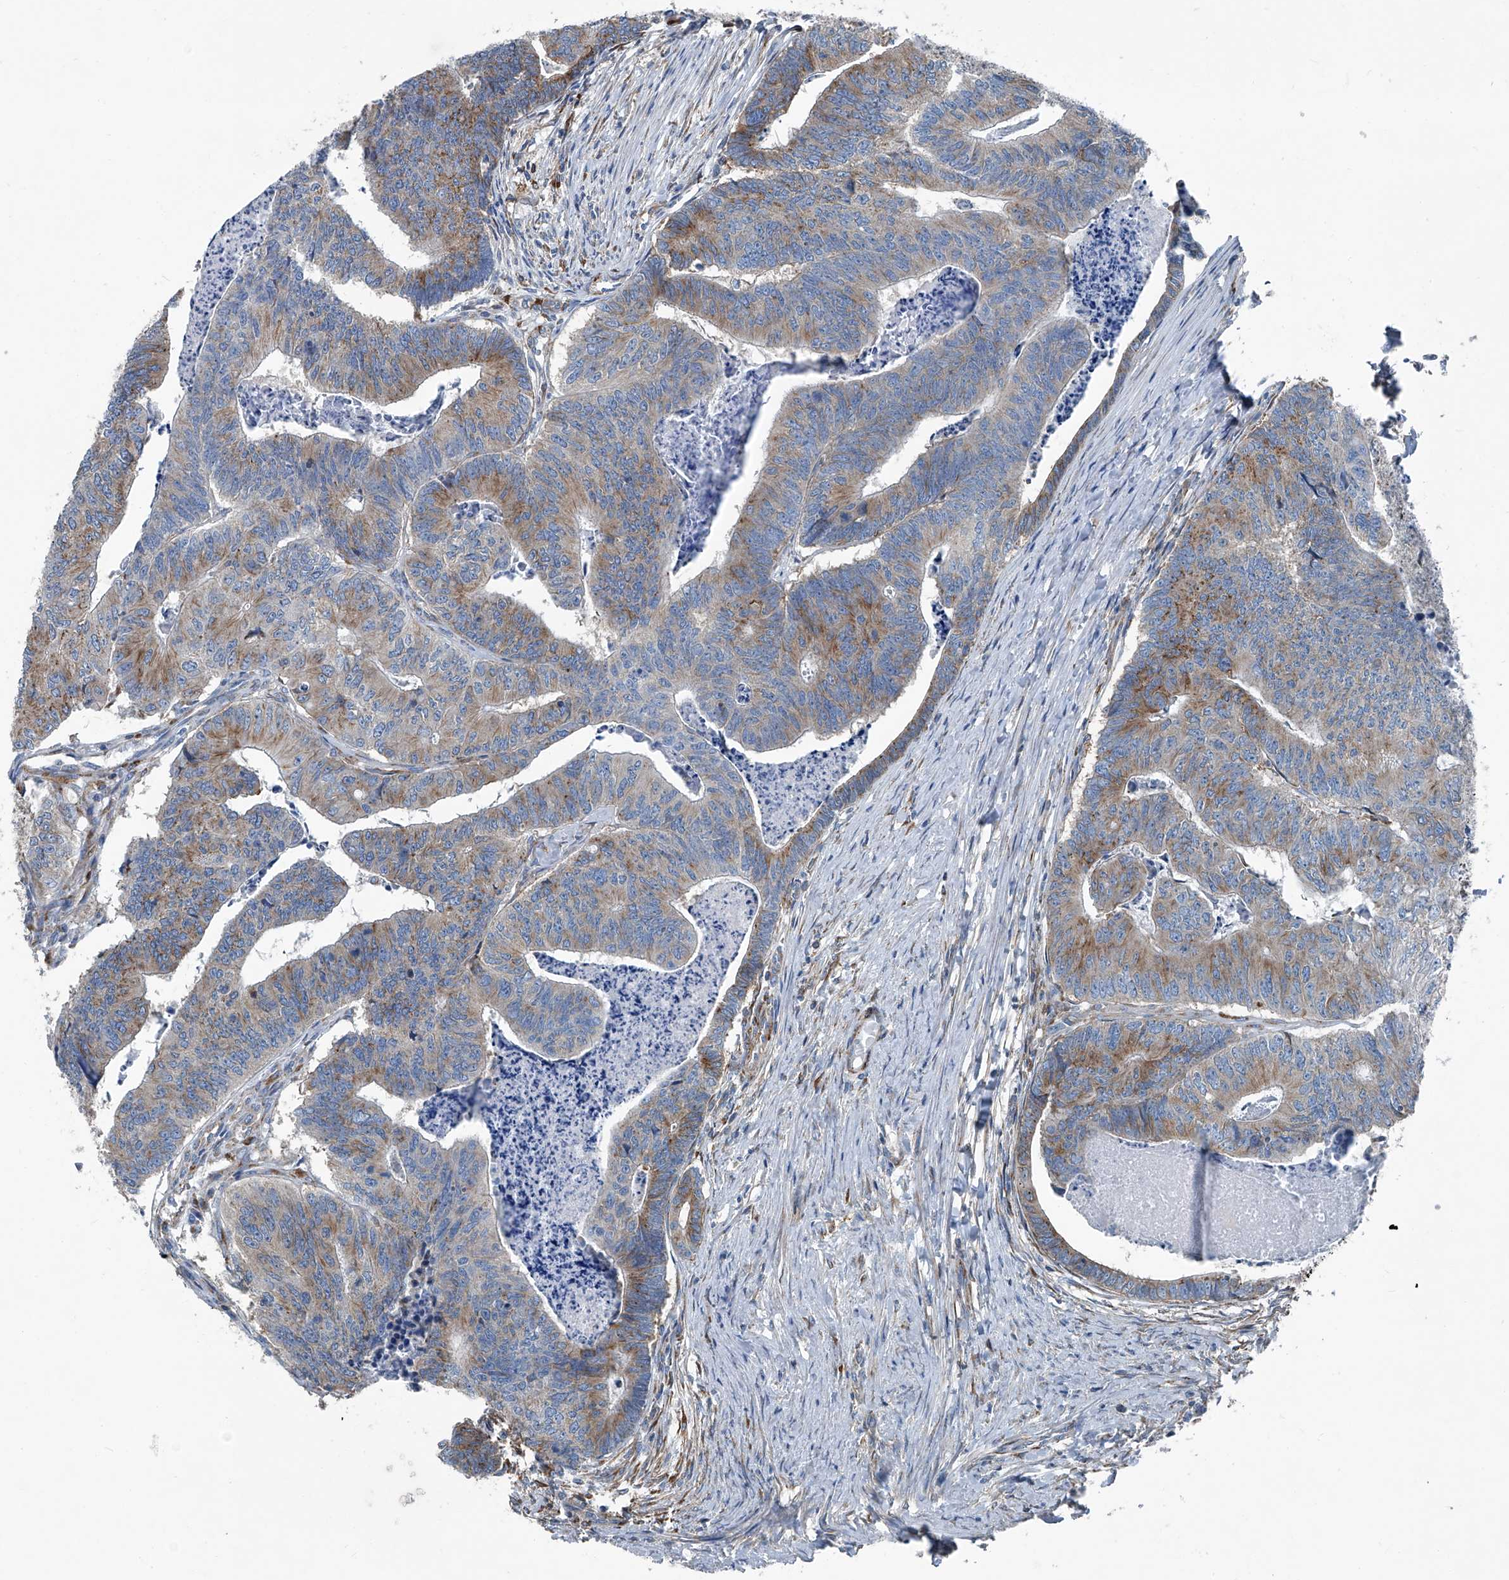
{"staining": {"intensity": "moderate", "quantity": ">75%", "location": "cytoplasmic/membranous"}, "tissue": "colorectal cancer", "cell_type": "Tumor cells", "image_type": "cancer", "snomed": [{"axis": "morphology", "description": "Adenocarcinoma, NOS"}, {"axis": "topography", "description": "Colon"}], "caption": "Immunohistochemical staining of human adenocarcinoma (colorectal) exhibits moderate cytoplasmic/membranous protein expression in about >75% of tumor cells.", "gene": "SEPTIN7", "patient": {"sex": "female", "age": 67}}